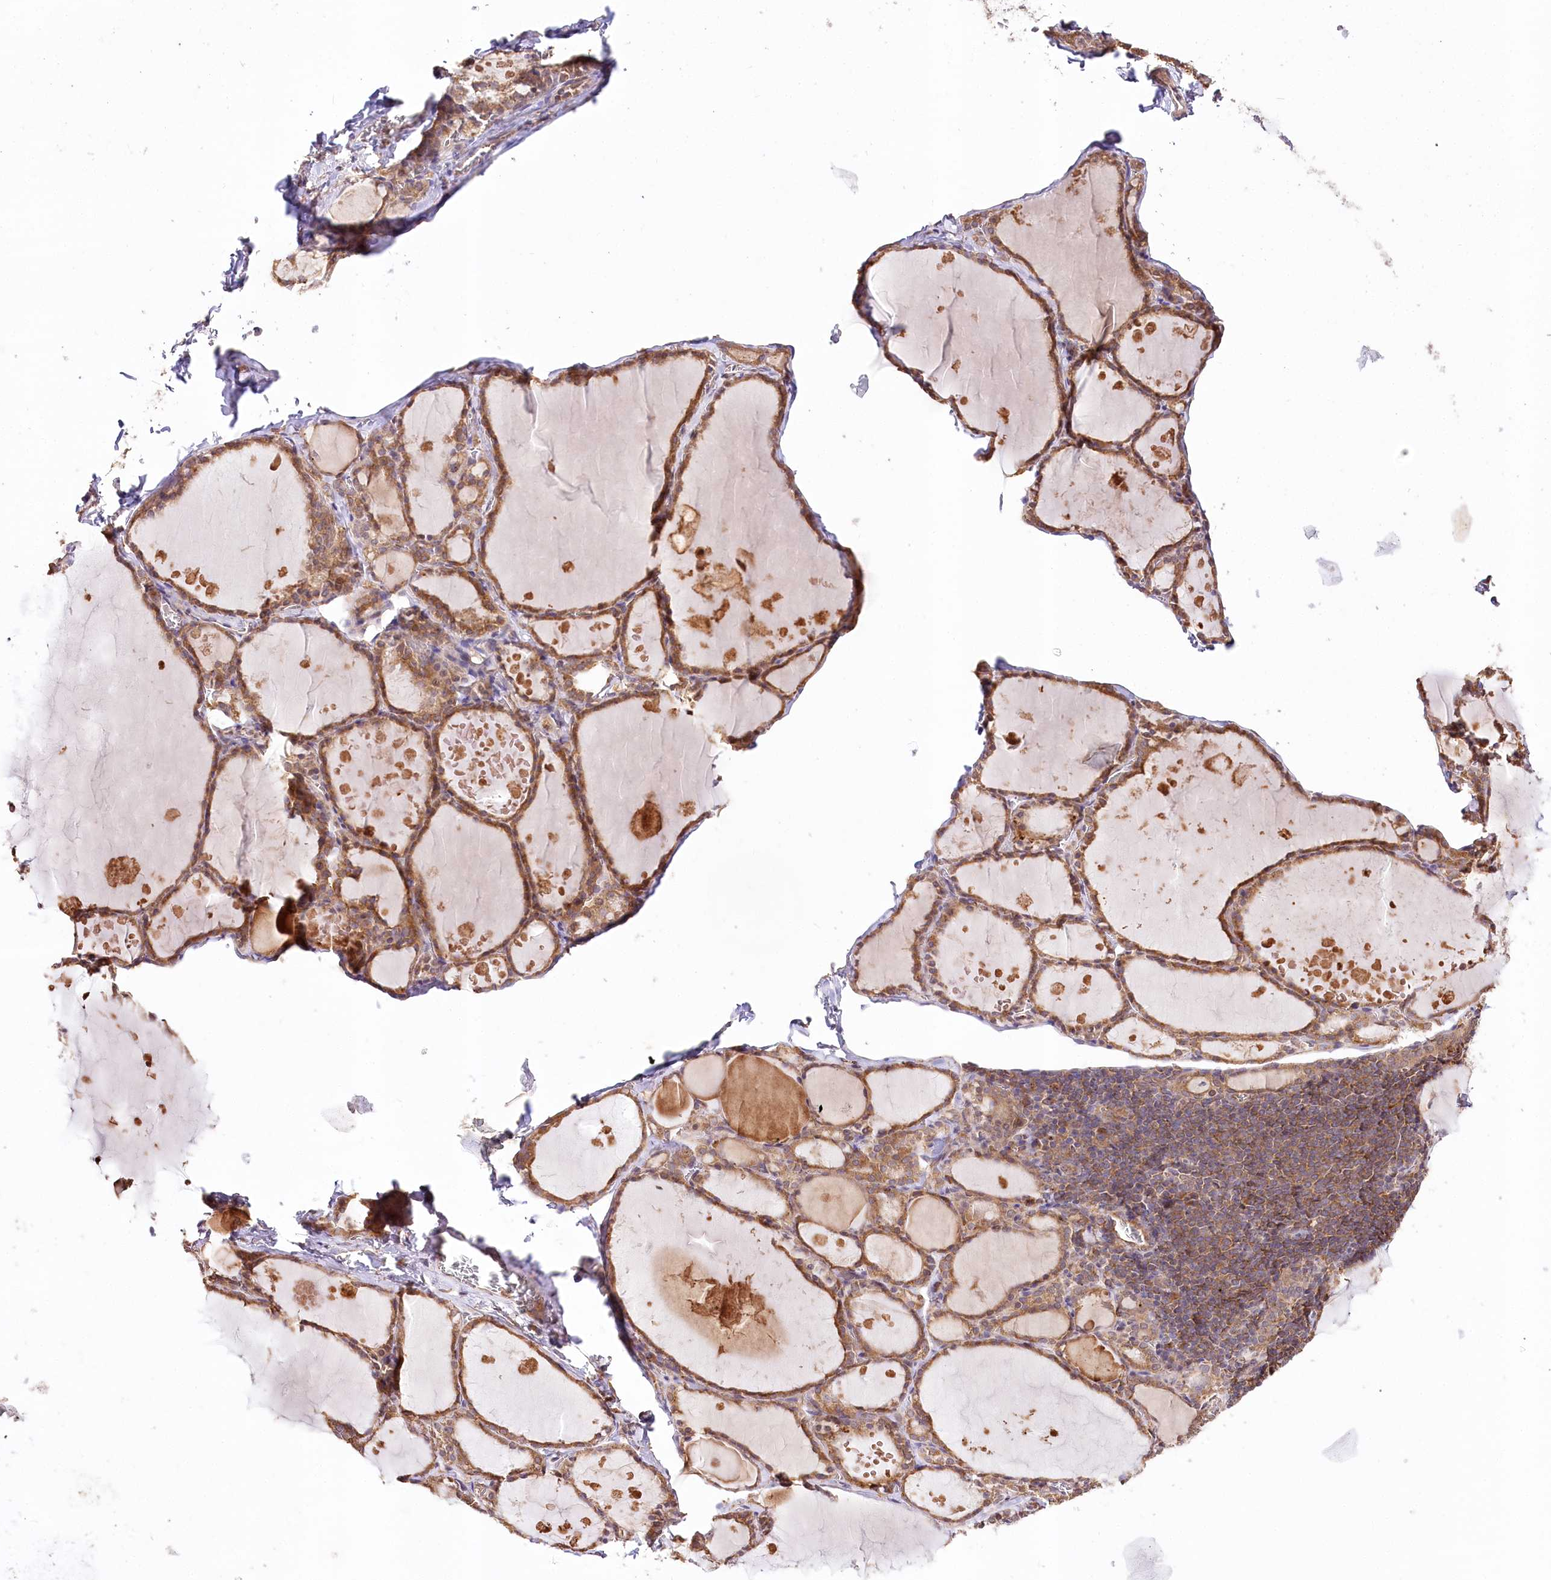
{"staining": {"intensity": "moderate", "quantity": ">75%", "location": "cytoplasmic/membranous"}, "tissue": "thyroid gland", "cell_type": "Glandular cells", "image_type": "normal", "snomed": [{"axis": "morphology", "description": "Normal tissue, NOS"}, {"axis": "topography", "description": "Thyroid gland"}], "caption": "About >75% of glandular cells in unremarkable thyroid gland display moderate cytoplasmic/membranous protein positivity as visualized by brown immunohistochemical staining.", "gene": "DMXL1", "patient": {"sex": "male", "age": 56}}